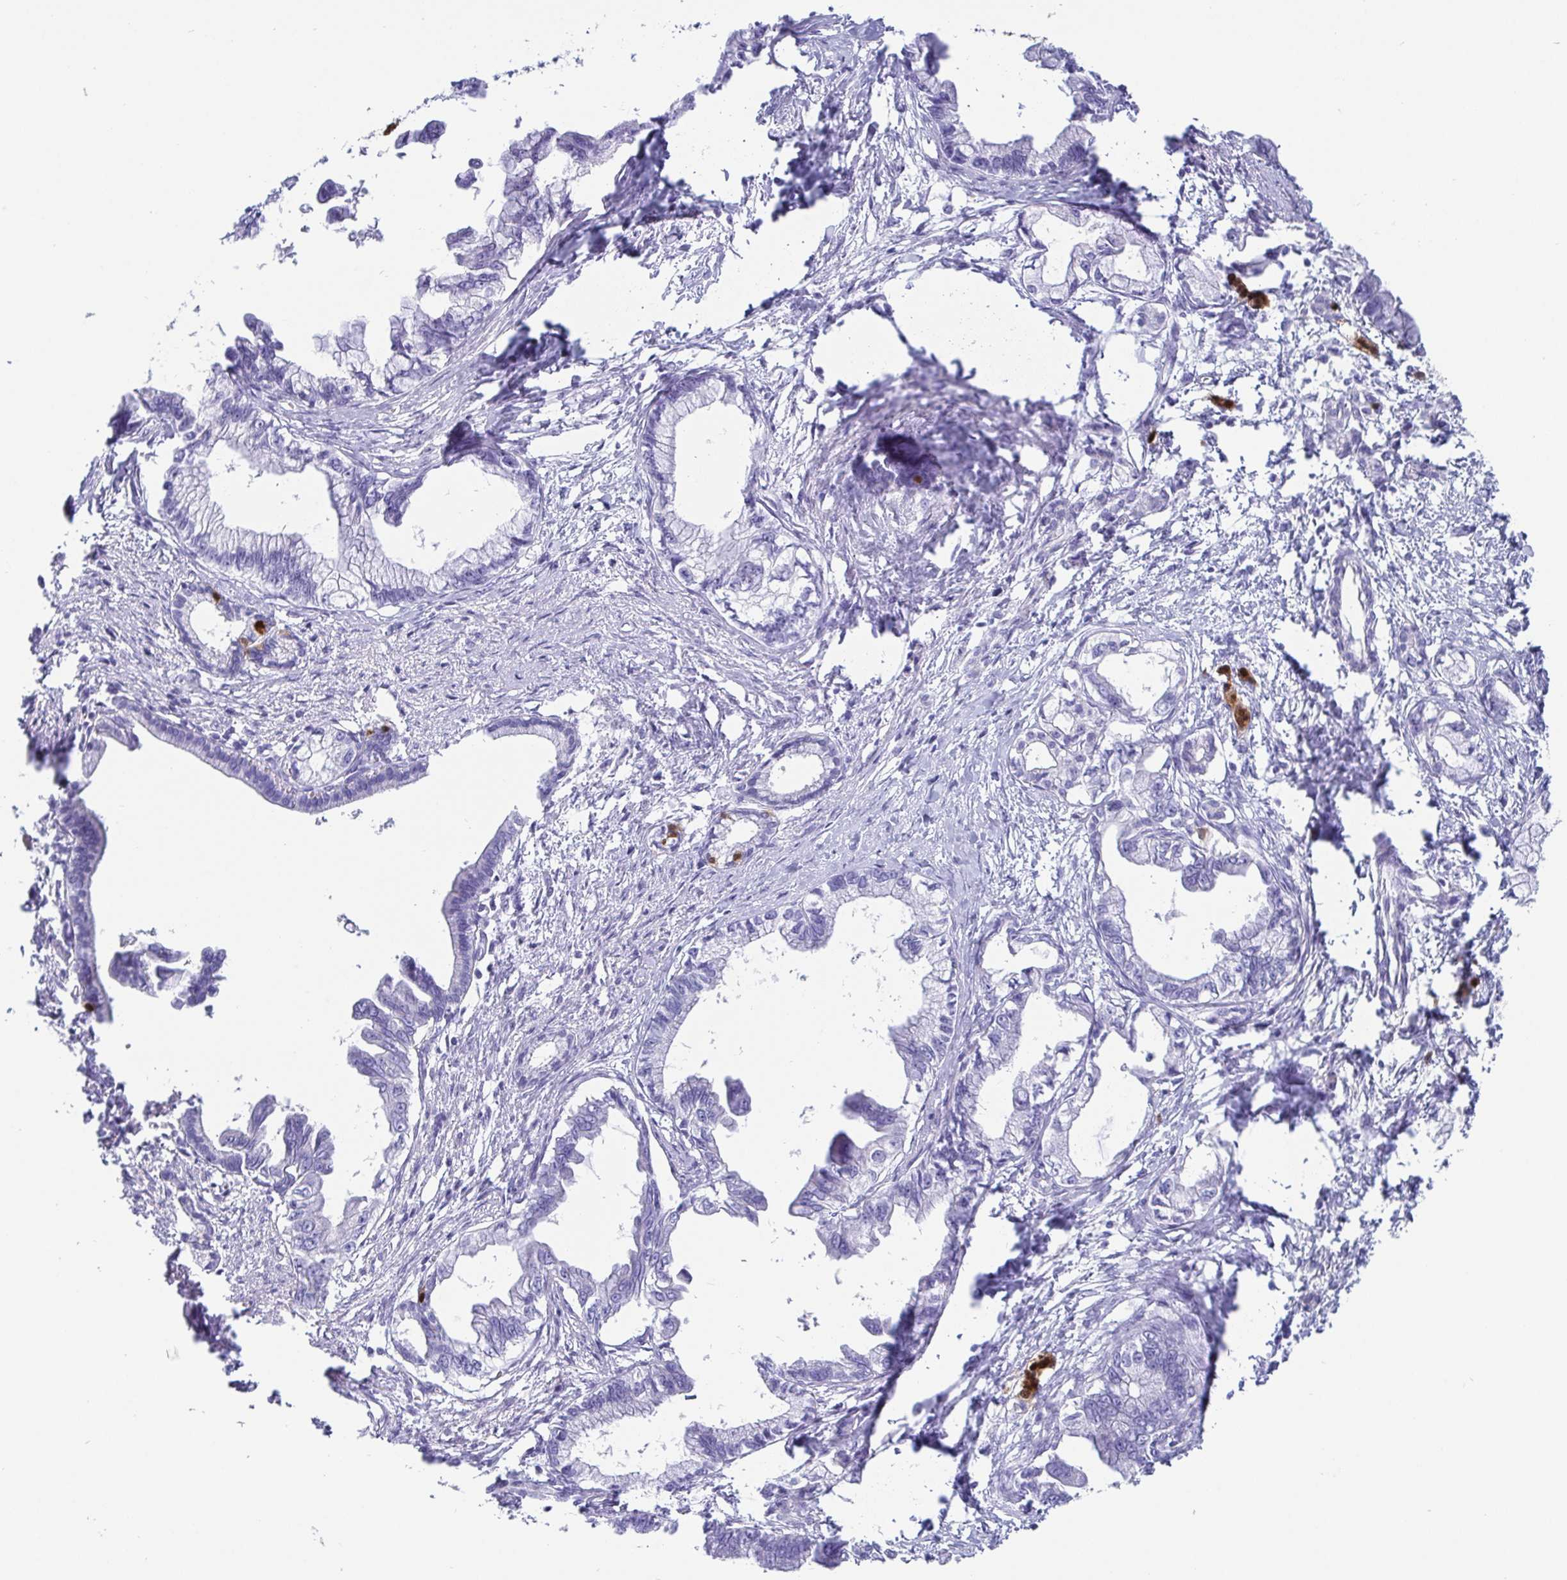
{"staining": {"intensity": "negative", "quantity": "none", "location": "none"}, "tissue": "pancreatic cancer", "cell_type": "Tumor cells", "image_type": "cancer", "snomed": [{"axis": "morphology", "description": "Adenocarcinoma, NOS"}, {"axis": "topography", "description": "Pancreas"}], "caption": "Human pancreatic cancer stained for a protein using immunohistochemistry demonstrates no staining in tumor cells.", "gene": "SCGN", "patient": {"sex": "male", "age": 61}}